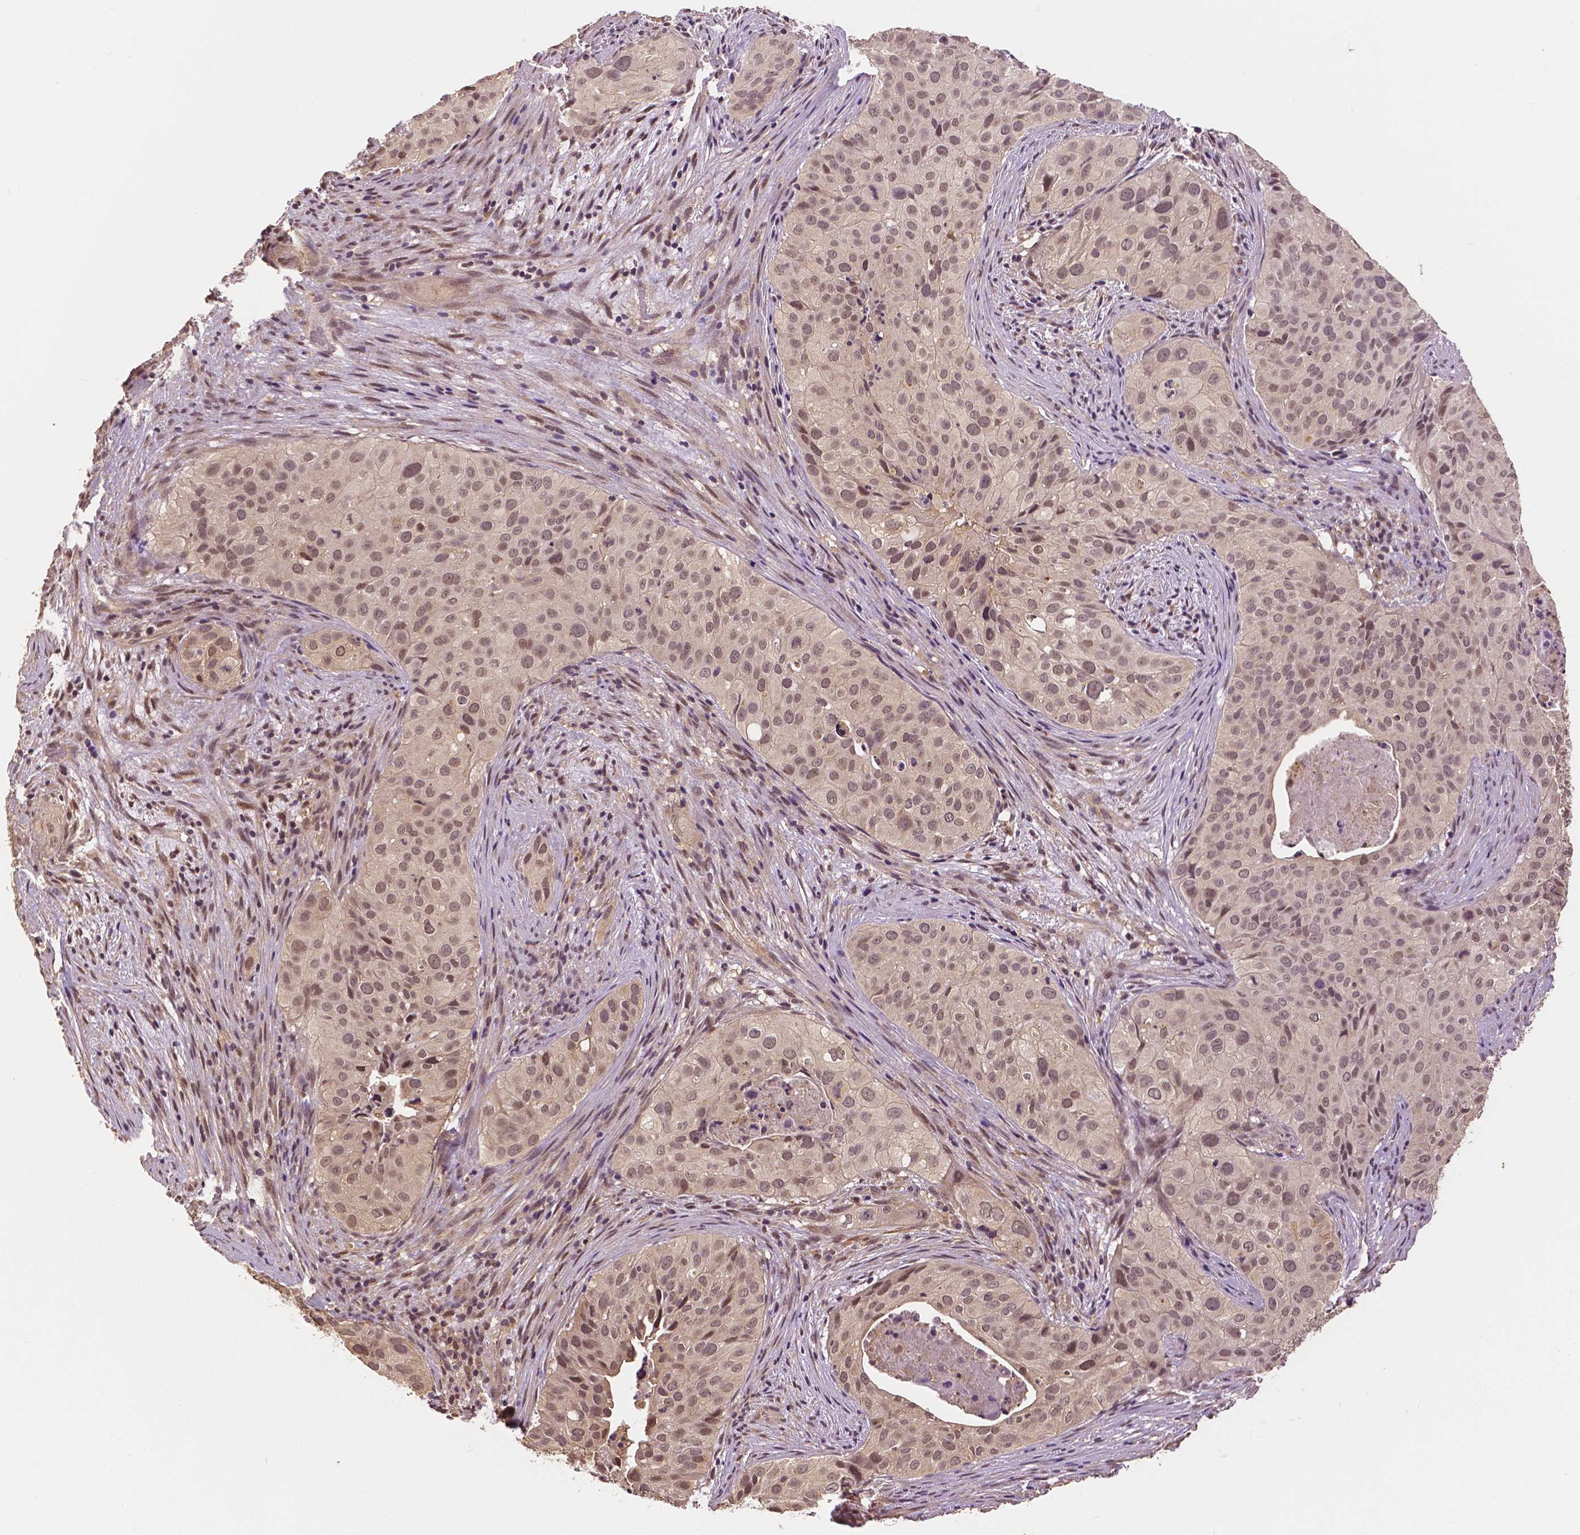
{"staining": {"intensity": "moderate", "quantity": ">75%", "location": "nuclear"}, "tissue": "cervical cancer", "cell_type": "Tumor cells", "image_type": "cancer", "snomed": [{"axis": "morphology", "description": "Squamous cell carcinoma, NOS"}, {"axis": "topography", "description": "Cervix"}], "caption": "Moderate nuclear expression is seen in approximately >75% of tumor cells in cervical cancer (squamous cell carcinoma).", "gene": "MAP1LC3B", "patient": {"sex": "female", "age": 38}}